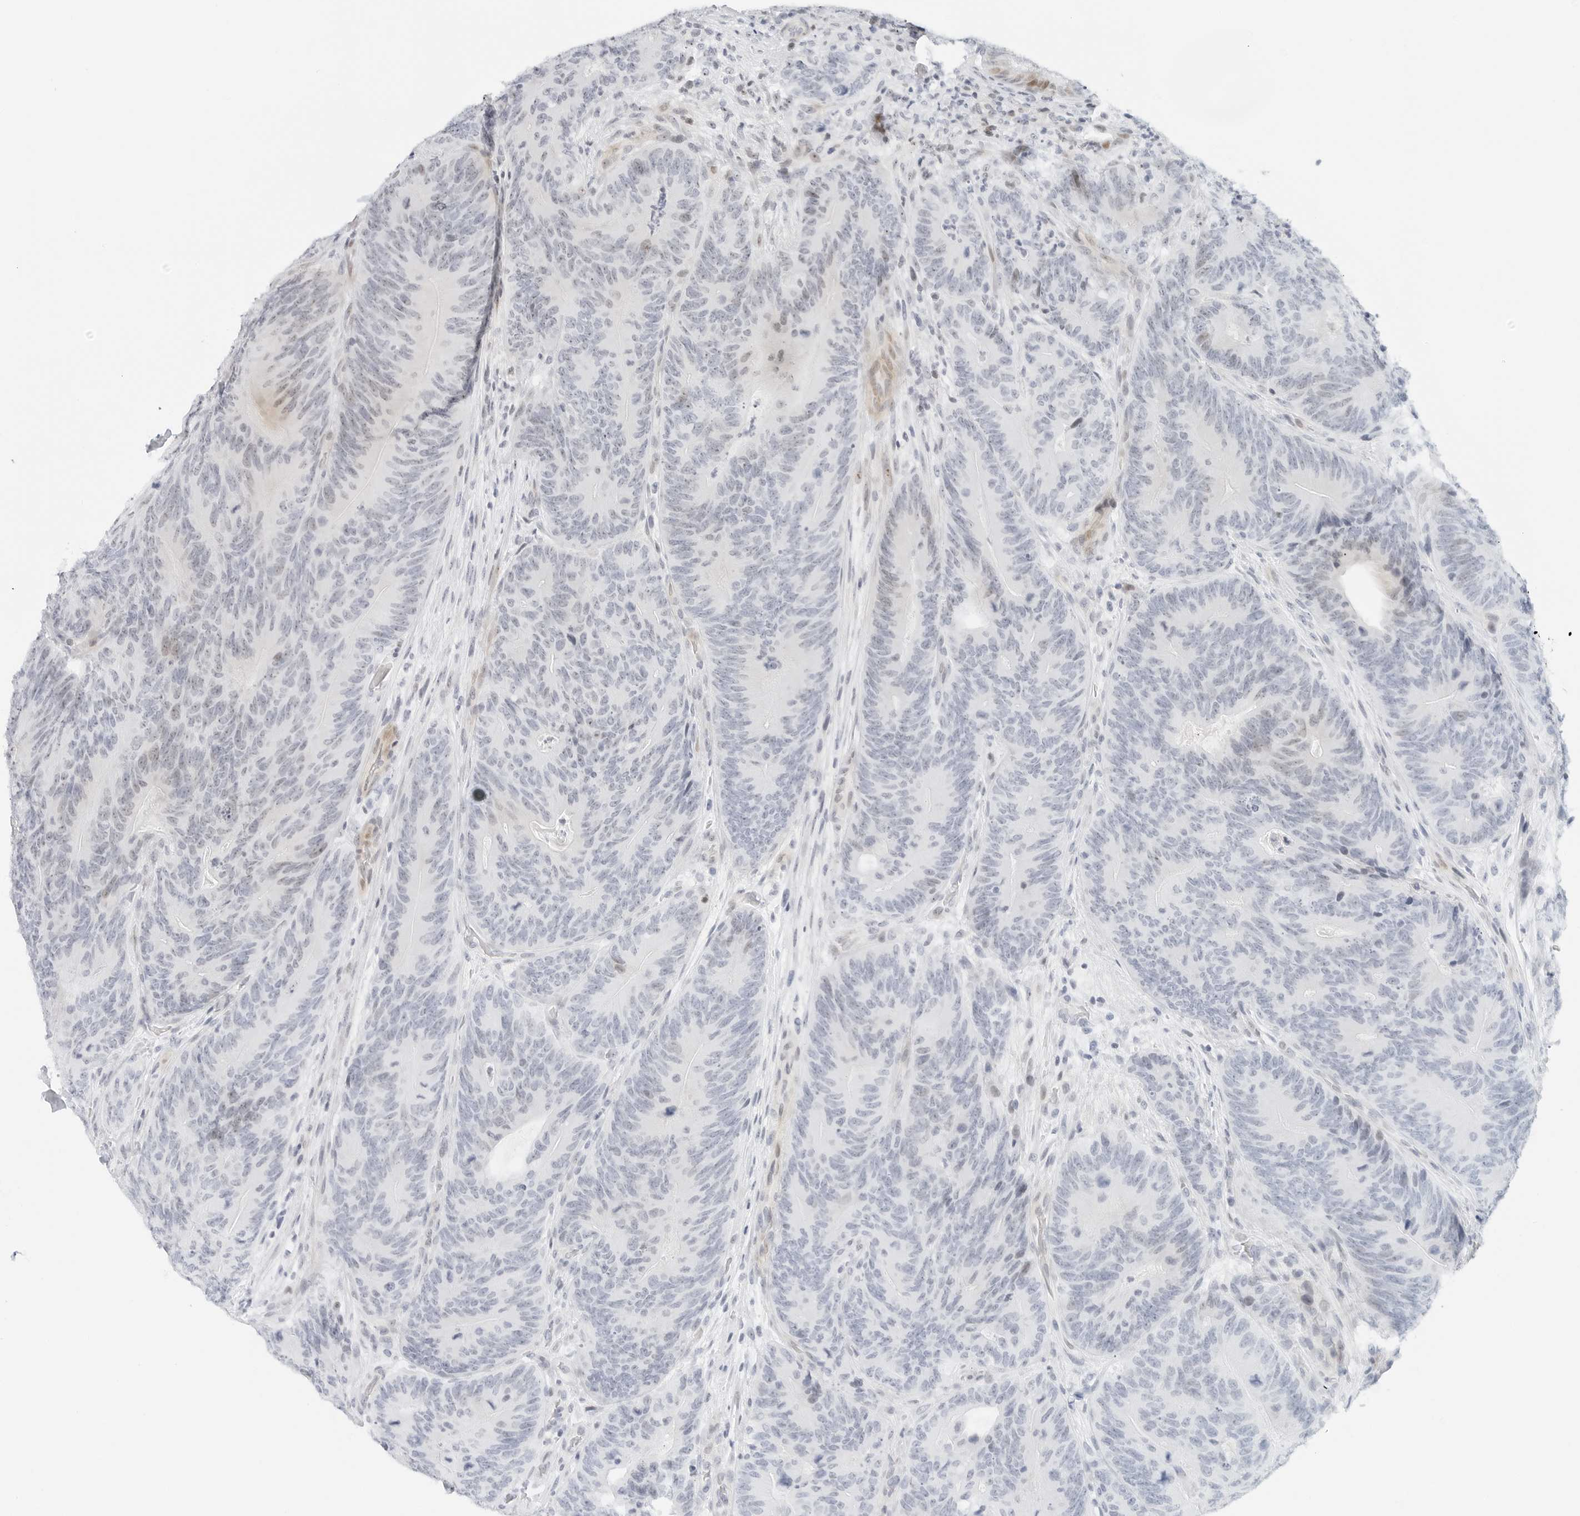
{"staining": {"intensity": "weak", "quantity": "<25%", "location": "nuclear"}, "tissue": "colorectal cancer", "cell_type": "Tumor cells", "image_type": "cancer", "snomed": [{"axis": "morphology", "description": "Normal tissue, NOS"}, {"axis": "topography", "description": "Colon"}], "caption": "Tumor cells show no significant protein positivity in colorectal cancer.", "gene": "NTMT2", "patient": {"sex": "female", "age": 82}}